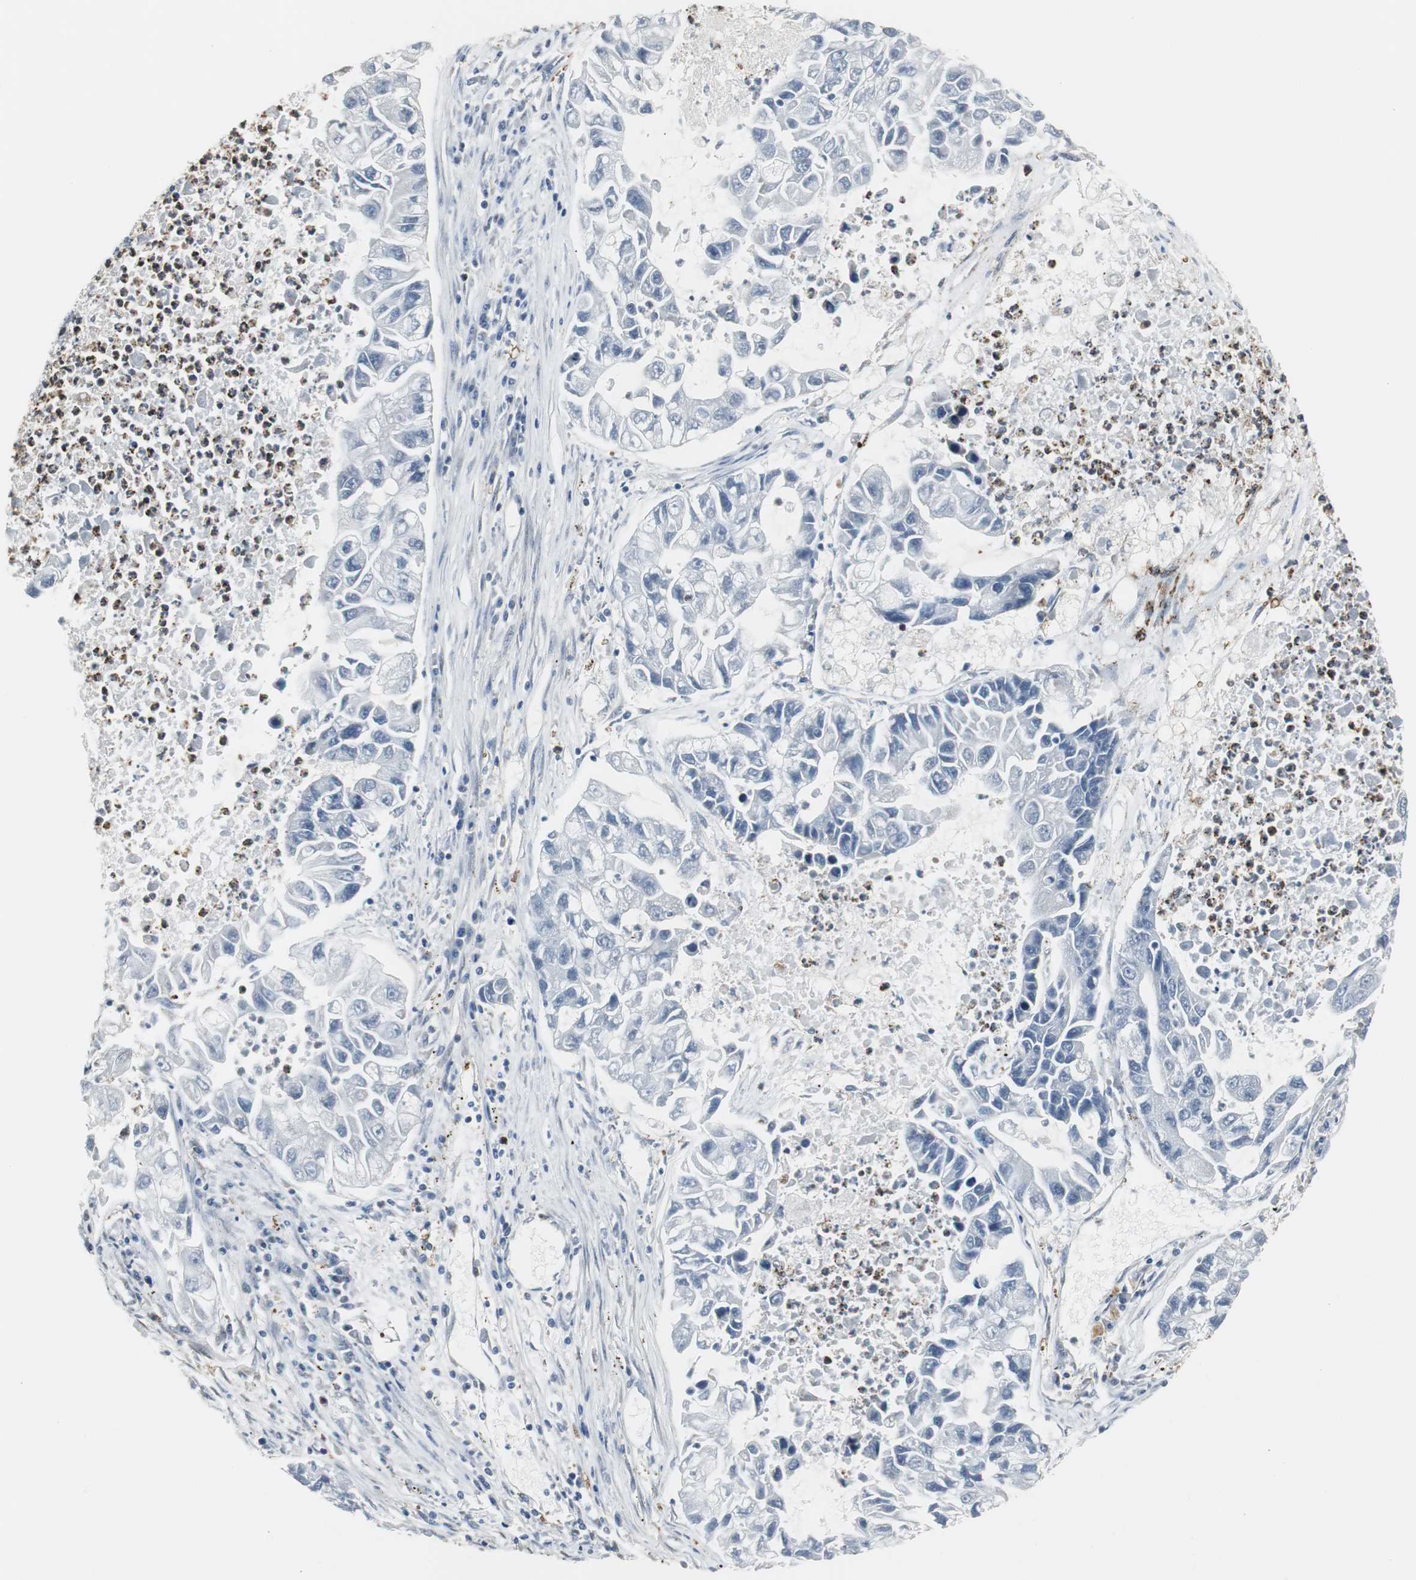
{"staining": {"intensity": "negative", "quantity": "none", "location": "none"}, "tissue": "lung cancer", "cell_type": "Tumor cells", "image_type": "cancer", "snomed": [{"axis": "morphology", "description": "Adenocarcinoma, NOS"}, {"axis": "topography", "description": "Lung"}], "caption": "DAB (3,3'-diaminobenzidine) immunohistochemical staining of human lung adenocarcinoma shows no significant expression in tumor cells. The staining is performed using DAB (3,3'-diaminobenzidine) brown chromogen with nuclei counter-stained in using hematoxylin.", "gene": "PLIN3", "patient": {"sex": "female", "age": 51}}